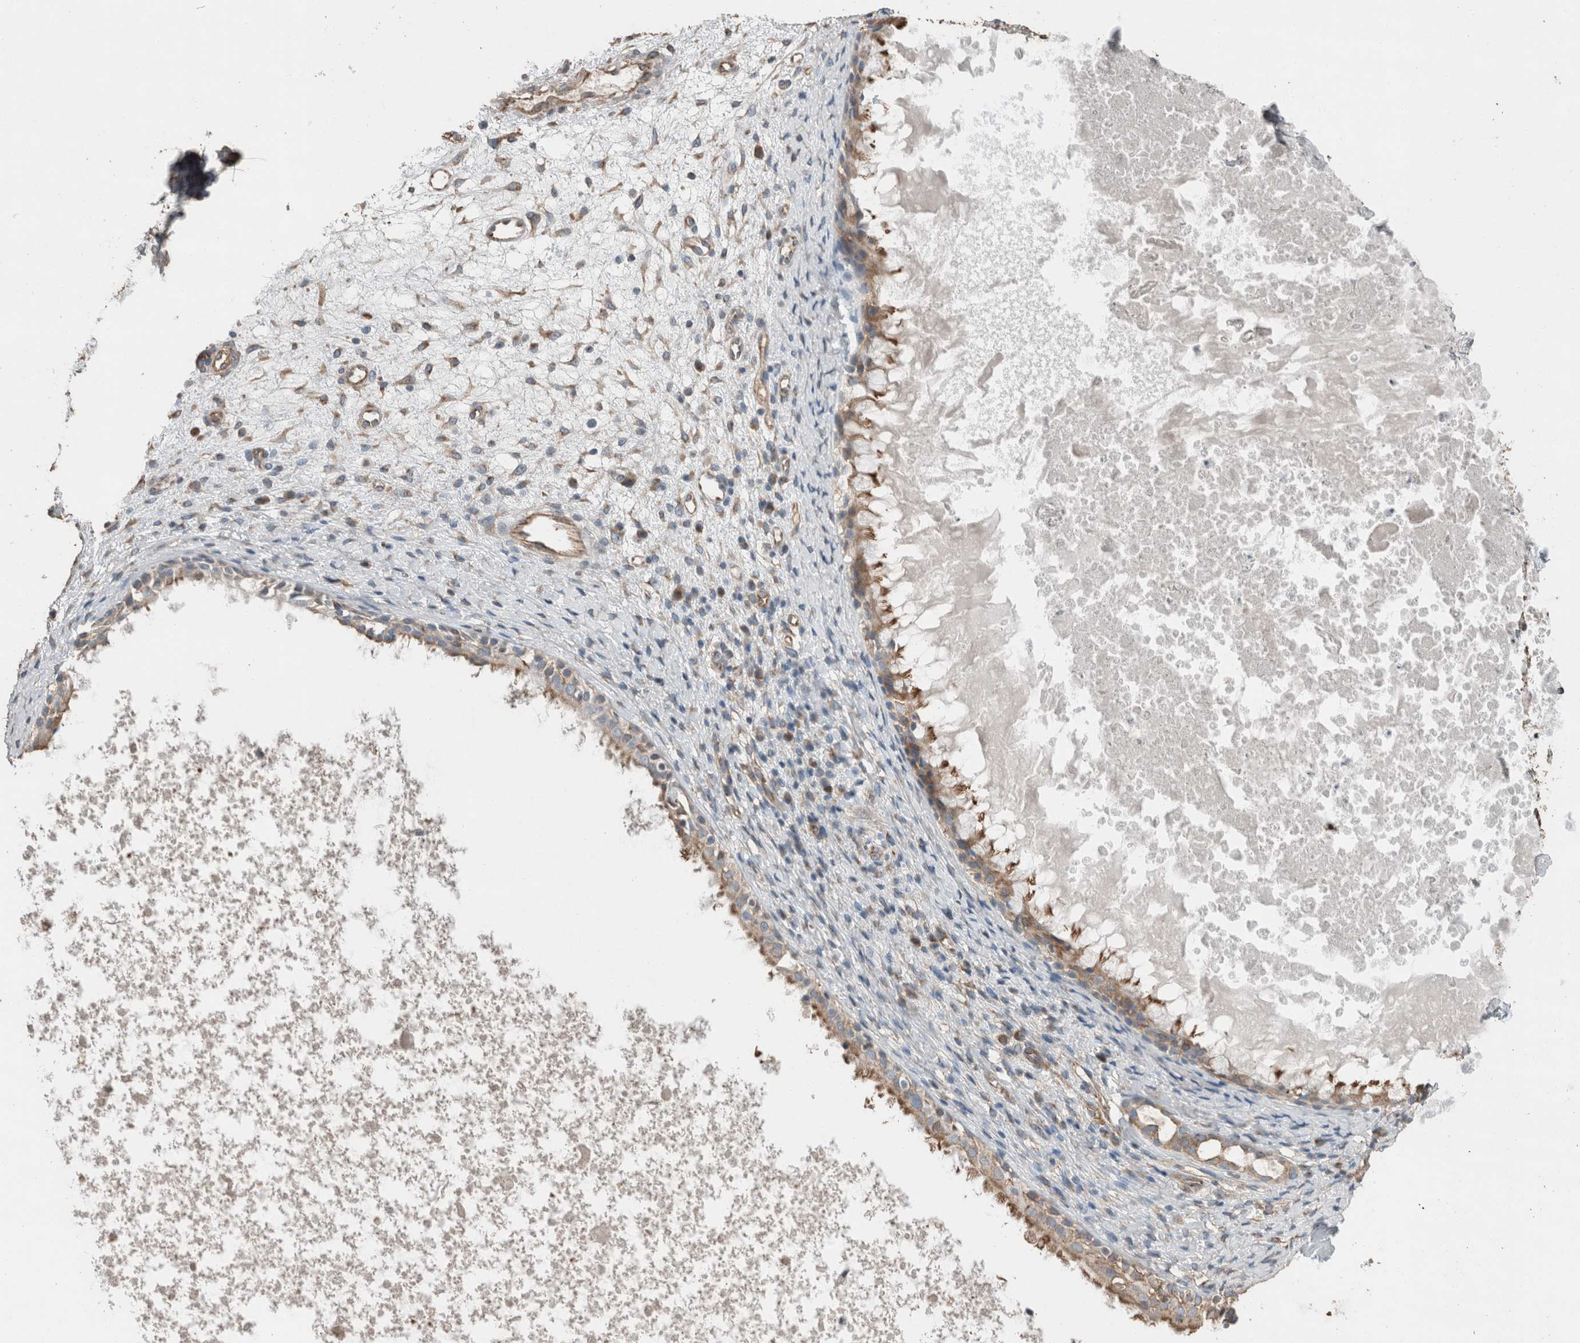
{"staining": {"intensity": "moderate", "quantity": ">75%", "location": "cytoplasmic/membranous"}, "tissue": "nasopharynx", "cell_type": "Respiratory epithelial cells", "image_type": "normal", "snomed": [{"axis": "morphology", "description": "Normal tissue, NOS"}, {"axis": "topography", "description": "Nasopharynx"}], "caption": "Immunohistochemistry (DAB) staining of normal nasopharynx reveals moderate cytoplasmic/membranous protein positivity in about >75% of respiratory epithelial cells. The protein of interest is shown in brown color, while the nuclei are stained blue.", "gene": "ACVR2B", "patient": {"sex": "male", "age": 22}}